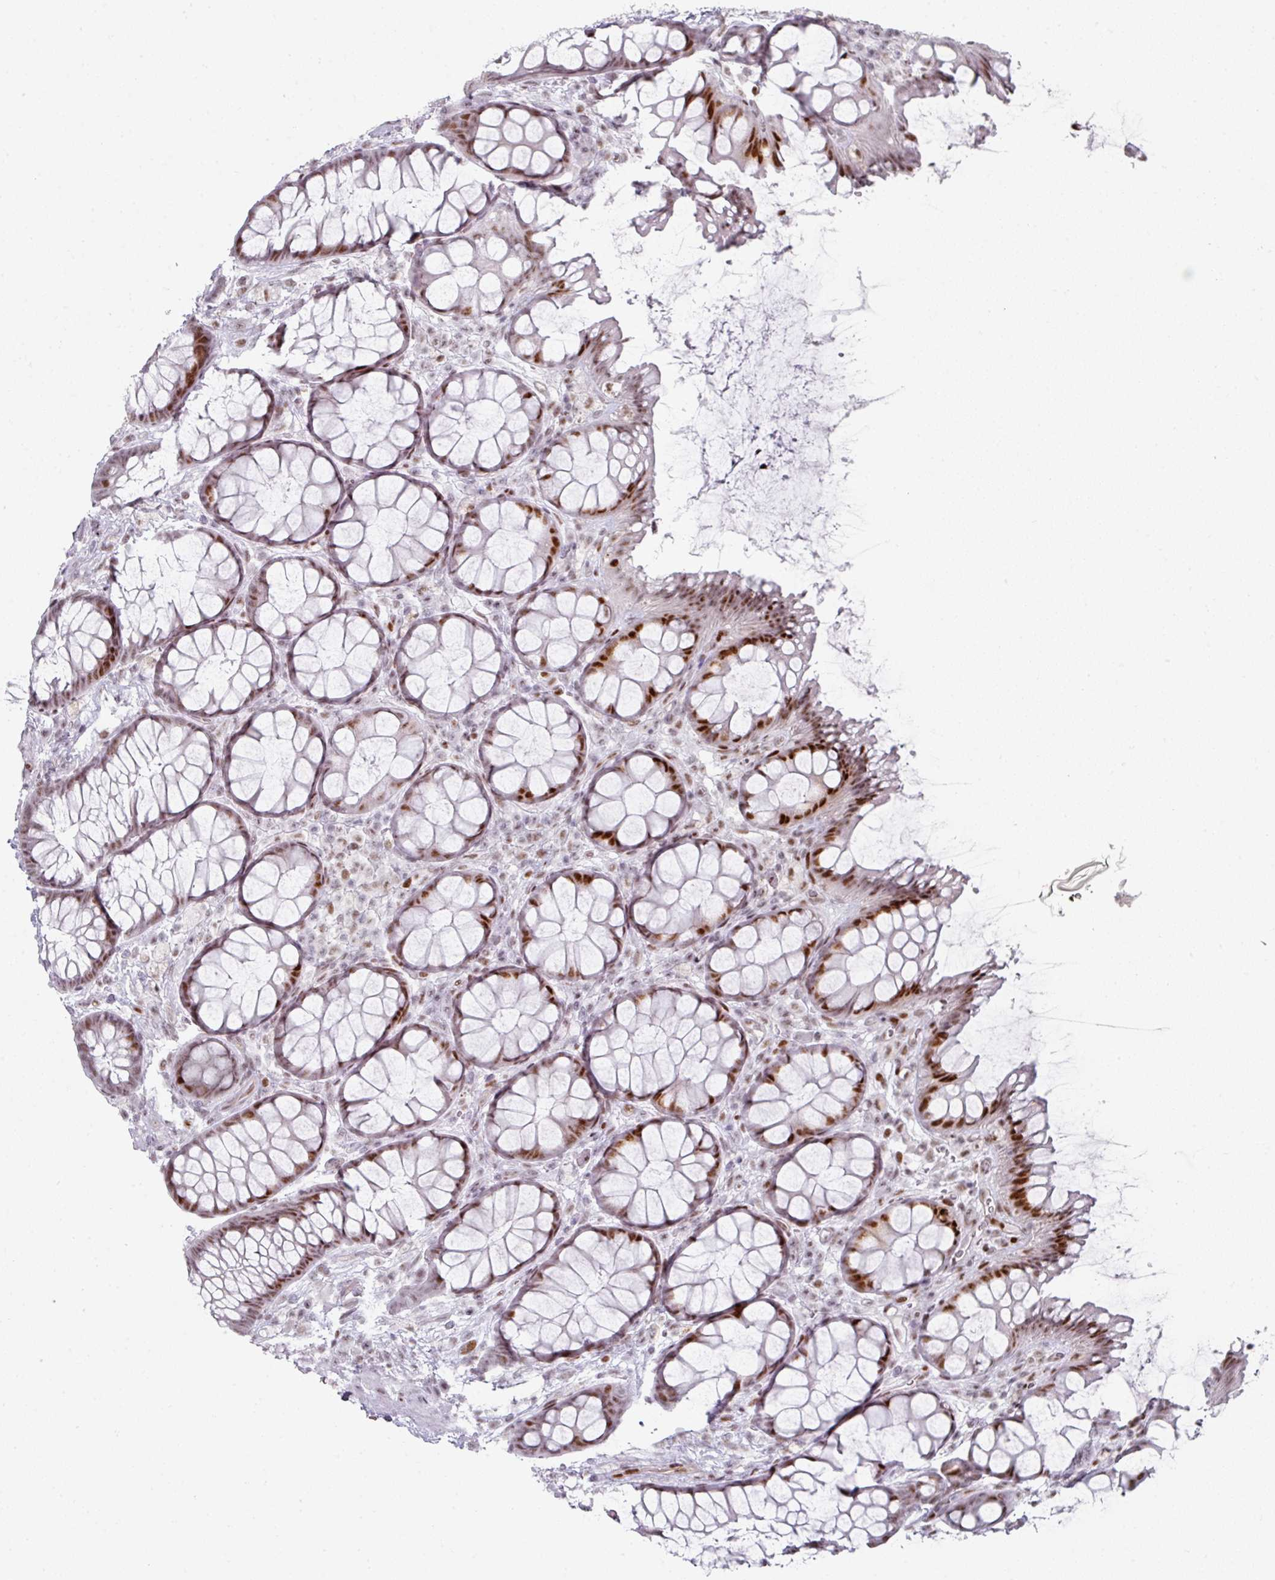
{"staining": {"intensity": "strong", "quantity": ">75%", "location": "nuclear"}, "tissue": "rectum", "cell_type": "Glandular cells", "image_type": "normal", "snomed": [{"axis": "morphology", "description": "Normal tissue, NOS"}, {"axis": "topography", "description": "Rectum"}], "caption": "Immunohistochemical staining of normal human rectum demonstrates high levels of strong nuclear expression in approximately >75% of glandular cells. The protein of interest is stained brown, and the nuclei are stained in blue (DAB (3,3'-diaminobenzidine) IHC with brightfield microscopy, high magnification).", "gene": "SF3B5", "patient": {"sex": "female", "age": 67}}